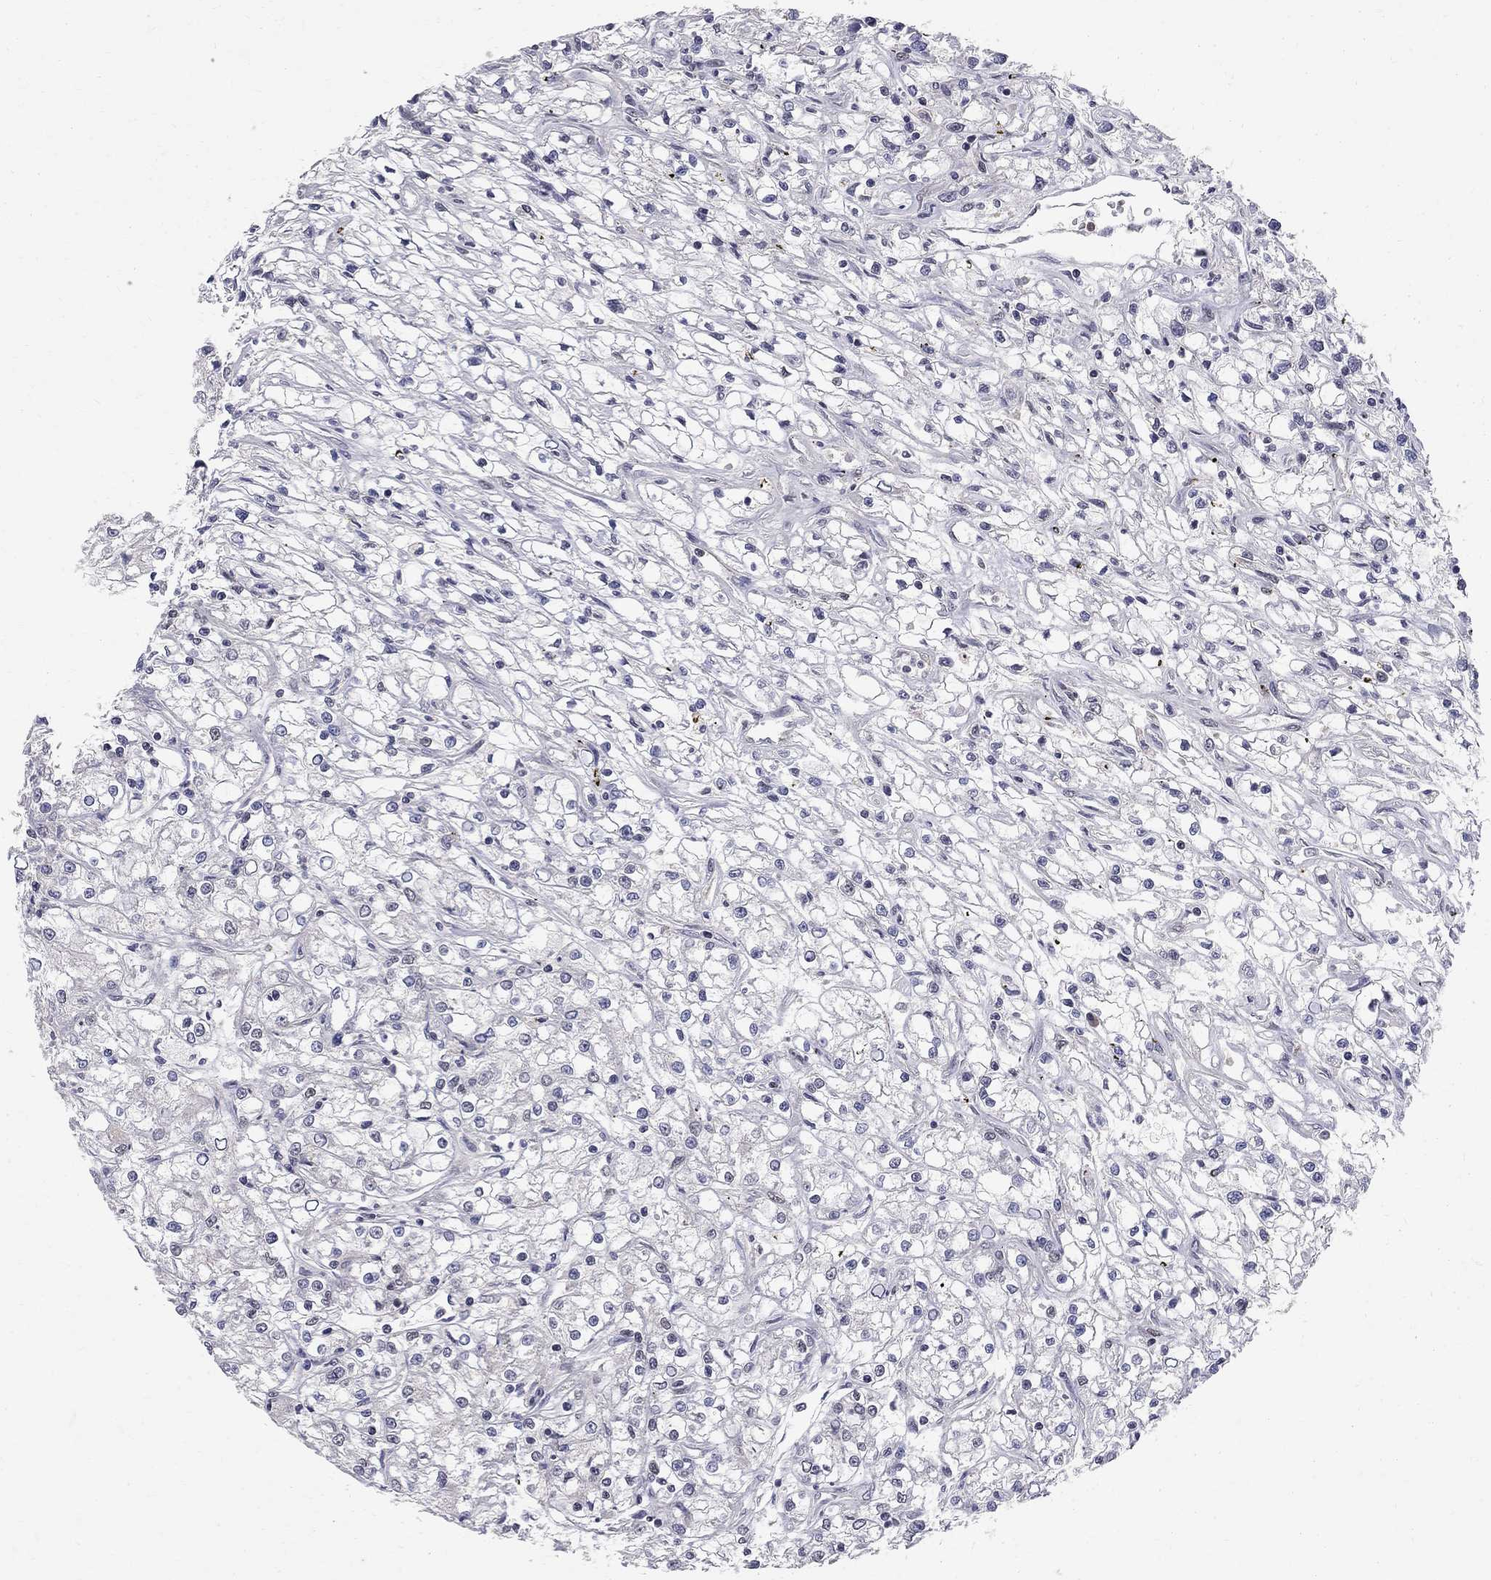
{"staining": {"intensity": "negative", "quantity": "none", "location": "none"}, "tissue": "renal cancer", "cell_type": "Tumor cells", "image_type": "cancer", "snomed": [{"axis": "morphology", "description": "Adenocarcinoma, NOS"}, {"axis": "topography", "description": "Kidney"}], "caption": "Tumor cells show no significant protein staining in adenocarcinoma (renal).", "gene": "SAP30L", "patient": {"sex": "female", "age": 59}}